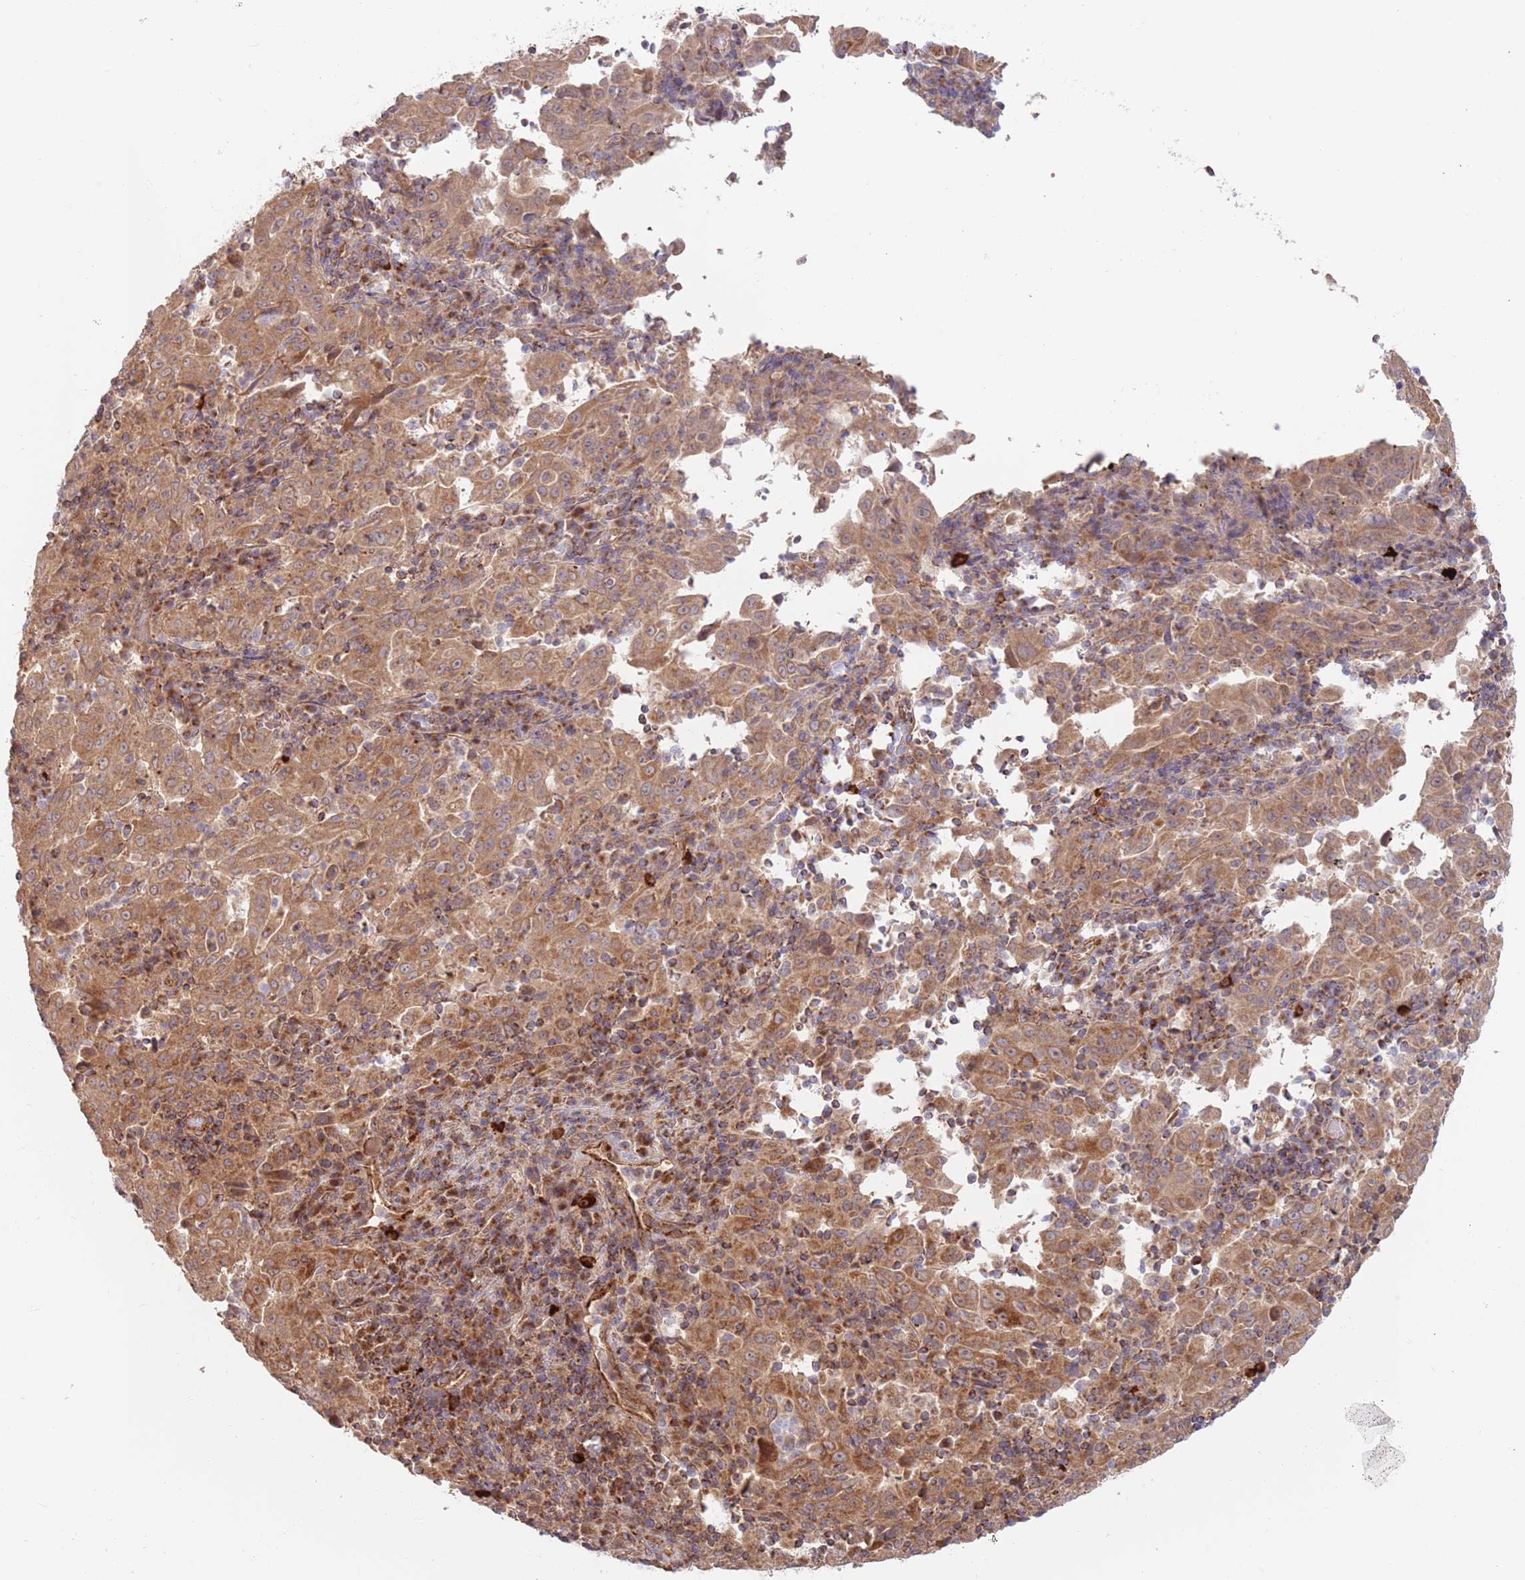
{"staining": {"intensity": "moderate", "quantity": ">75%", "location": "cytoplasmic/membranous"}, "tissue": "pancreatic cancer", "cell_type": "Tumor cells", "image_type": "cancer", "snomed": [{"axis": "morphology", "description": "Adenocarcinoma, NOS"}, {"axis": "topography", "description": "Pancreas"}], "caption": "Adenocarcinoma (pancreatic) stained for a protein shows moderate cytoplasmic/membranous positivity in tumor cells.", "gene": "GUK1", "patient": {"sex": "male", "age": 63}}